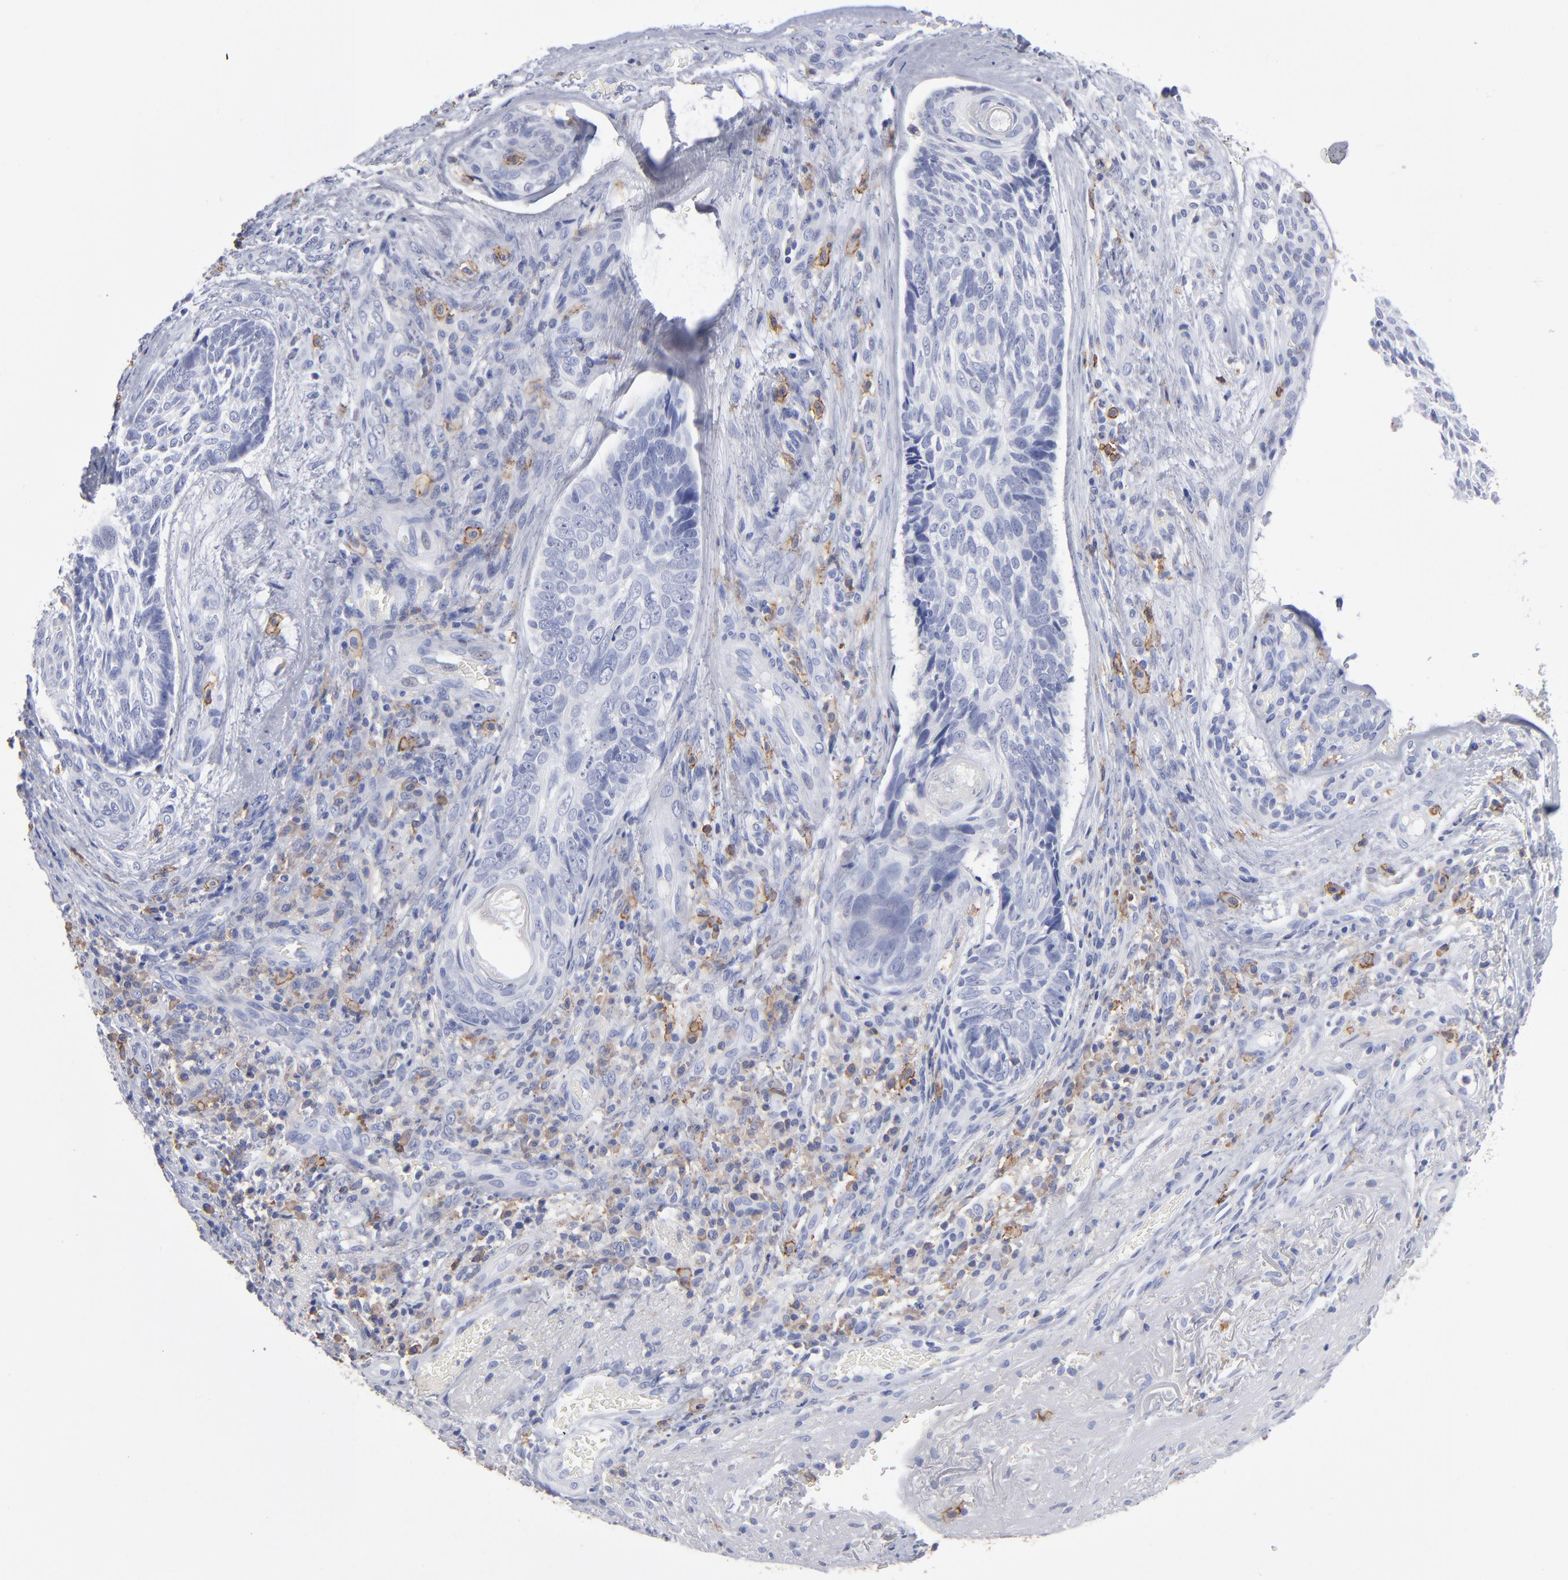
{"staining": {"intensity": "negative", "quantity": "none", "location": "none"}, "tissue": "skin cancer", "cell_type": "Tumor cells", "image_type": "cancer", "snomed": [{"axis": "morphology", "description": "Basal cell carcinoma"}, {"axis": "topography", "description": "Skin"}], "caption": "A photomicrograph of basal cell carcinoma (skin) stained for a protein demonstrates no brown staining in tumor cells.", "gene": "LAT2", "patient": {"sex": "male", "age": 72}}